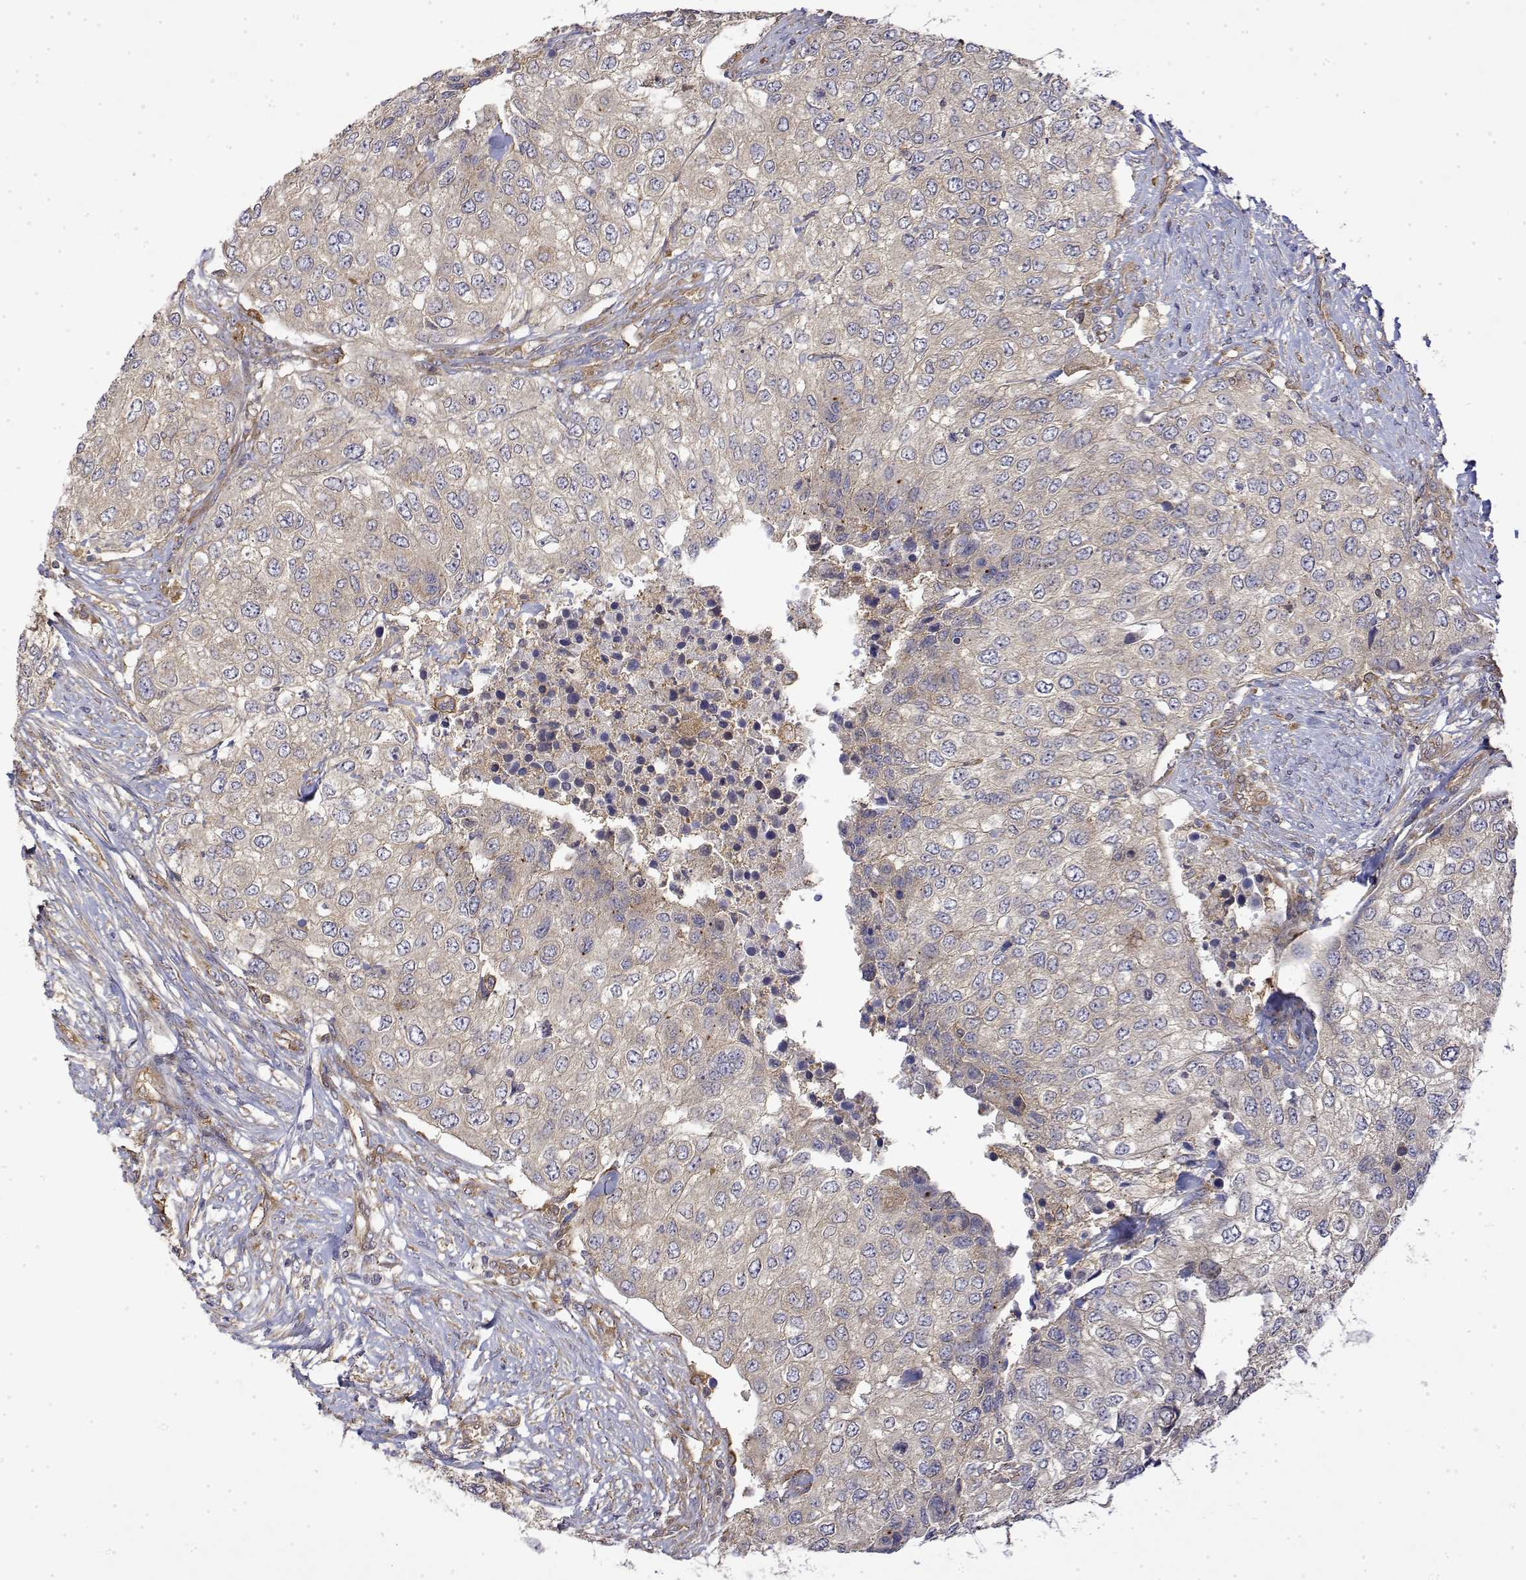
{"staining": {"intensity": "negative", "quantity": "none", "location": "none"}, "tissue": "urothelial cancer", "cell_type": "Tumor cells", "image_type": "cancer", "snomed": [{"axis": "morphology", "description": "Urothelial carcinoma, High grade"}, {"axis": "topography", "description": "Urinary bladder"}], "caption": "DAB immunohistochemical staining of human high-grade urothelial carcinoma demonstrates no significant positivity in tumor cells. The staining was performed using DAB (3,3'-diaminobenzidine) to visualize the protein expression in brown, while the nuclei were stained in blue with hematoxylin (Magnification: 20x).", "gene": "PACSIN2", "patient": {"sex": "female", "age": 78}}